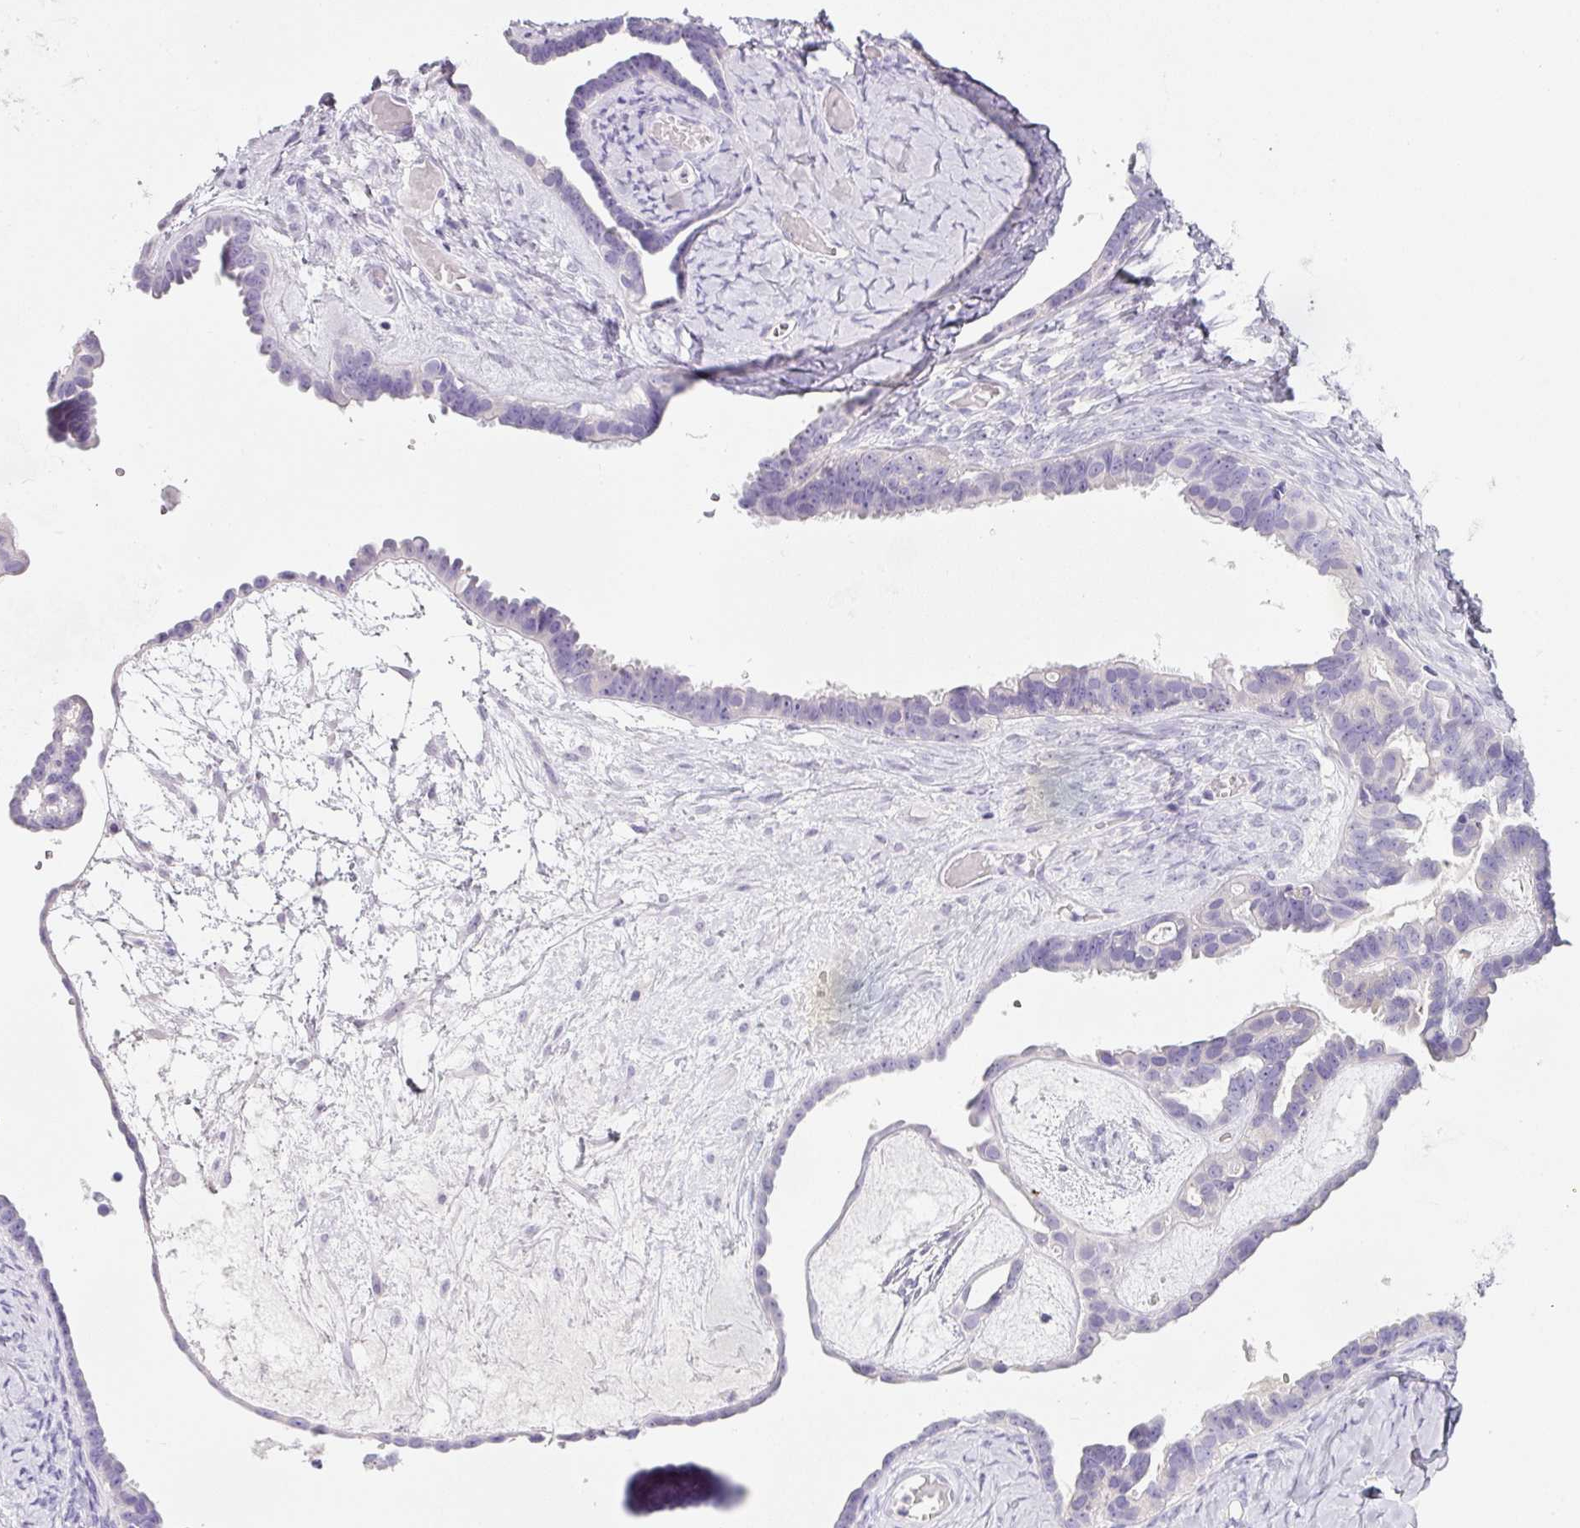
{"staining": {"intensity": "negative", "quantity": "none", "location": "none"}, "tissue": "ovarian cancer", "cell_type": "Tumor cells", "image_type": "cancer", "snomed": [{"axis": "morphology", "description": "Cystadenocarcinoma, serous, NOS"}, {"axis": "topography", "description": "Ovary"}], "caption": "DAB (3,3'-diaminobenzidine) immunohistochemical staining of ovarian cancer (serous cystadenocarcinoma) exhibits no significant positivity in tumor cells.", "gene": "SLC2A2", "patient": {"sex": "female", "age": 69}}